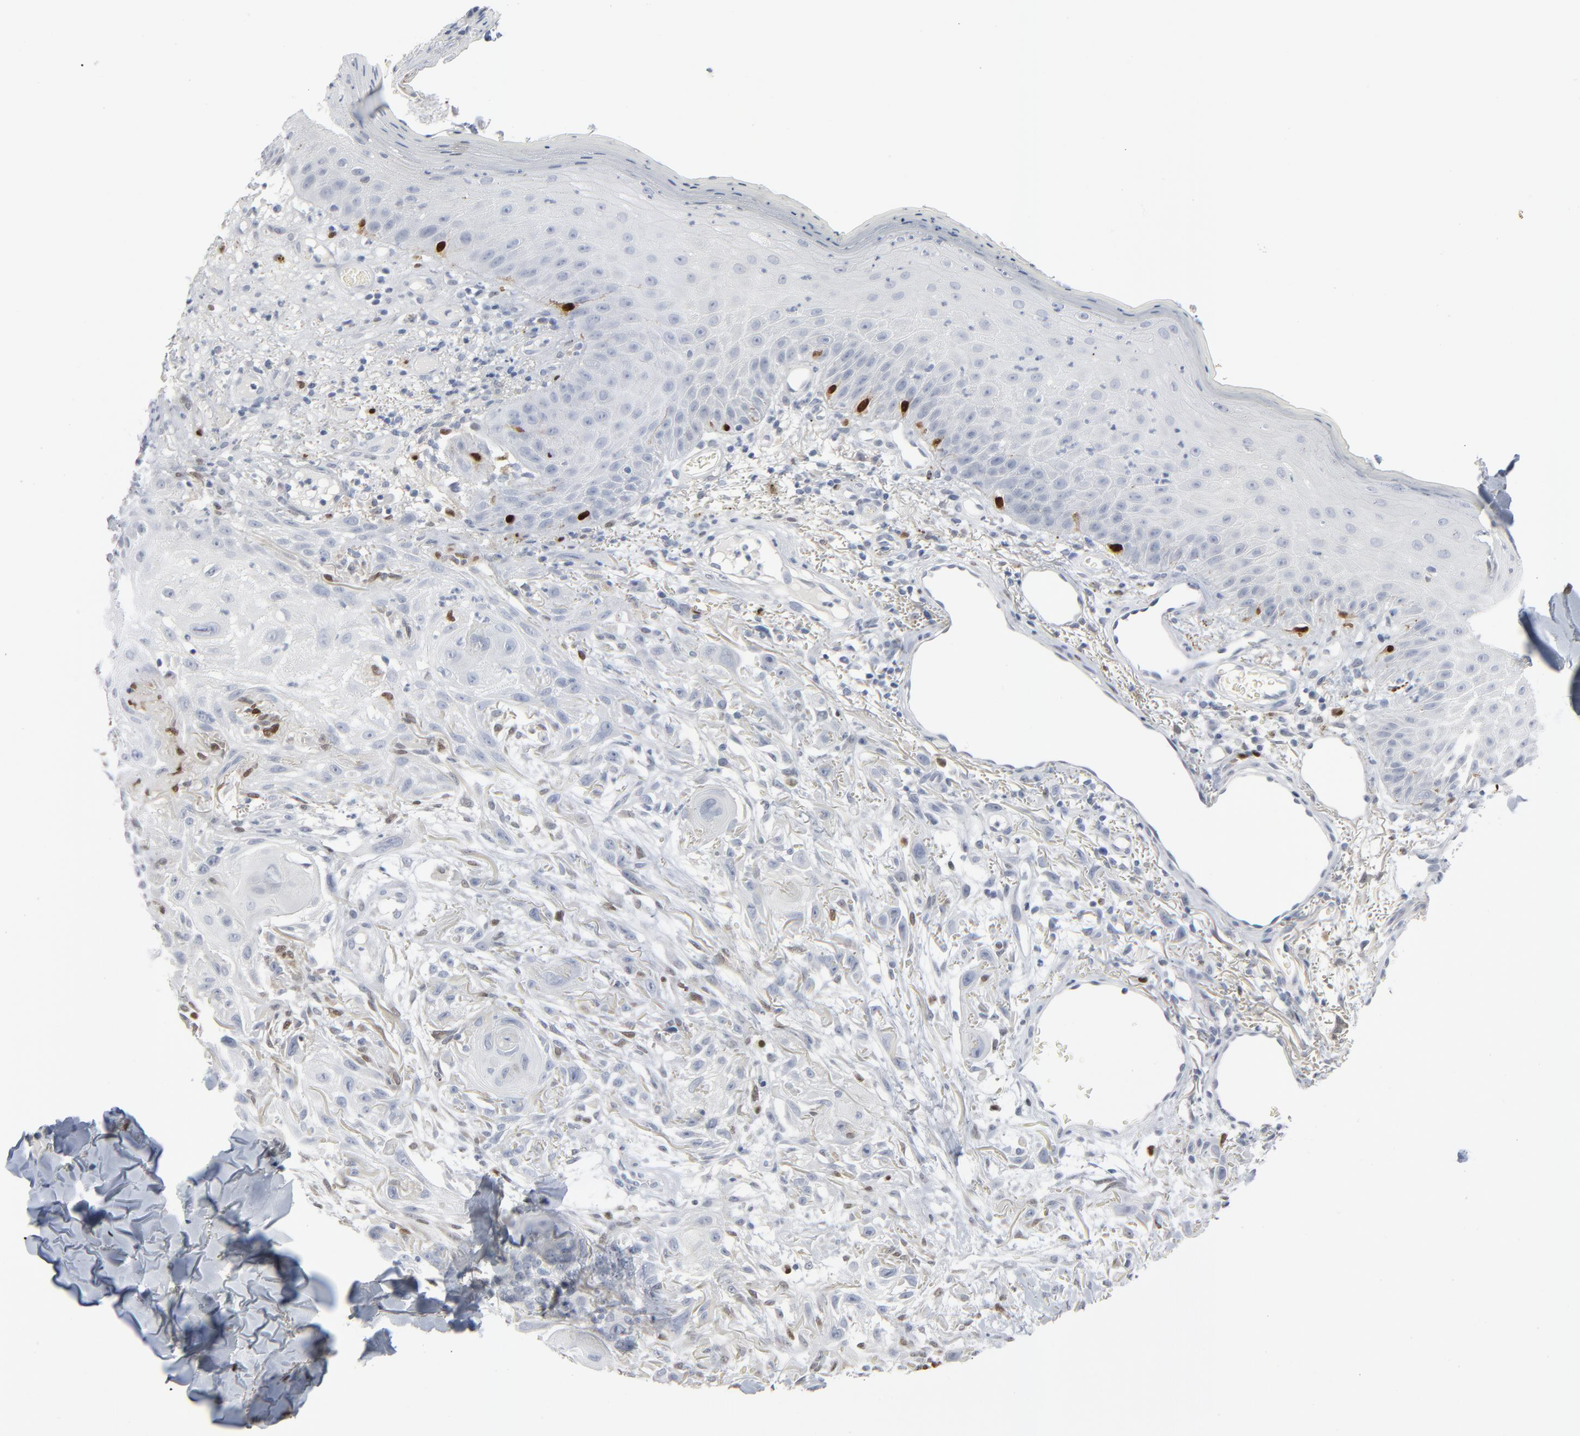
{"staining": {"intensity": "moderate", "quantity": "<25%", "location": "nuclear"}, "tissue": "skin cancer", "cell_type": "Tumor cells", "image_type": "cancer", "snomed": [{"axis": "morphology", "description": "Squamous cell carcinoma, NOS"}, {"axis": "topography", "description": "Skin"}], "caption": "Human skin squamous cell carcinoma stained with a brown dye demonstrates moderate nuclear positive positivity in about <25% of tumor cells.", "gene": "MITF", "patient": {"sex": "female", "age": 59}}